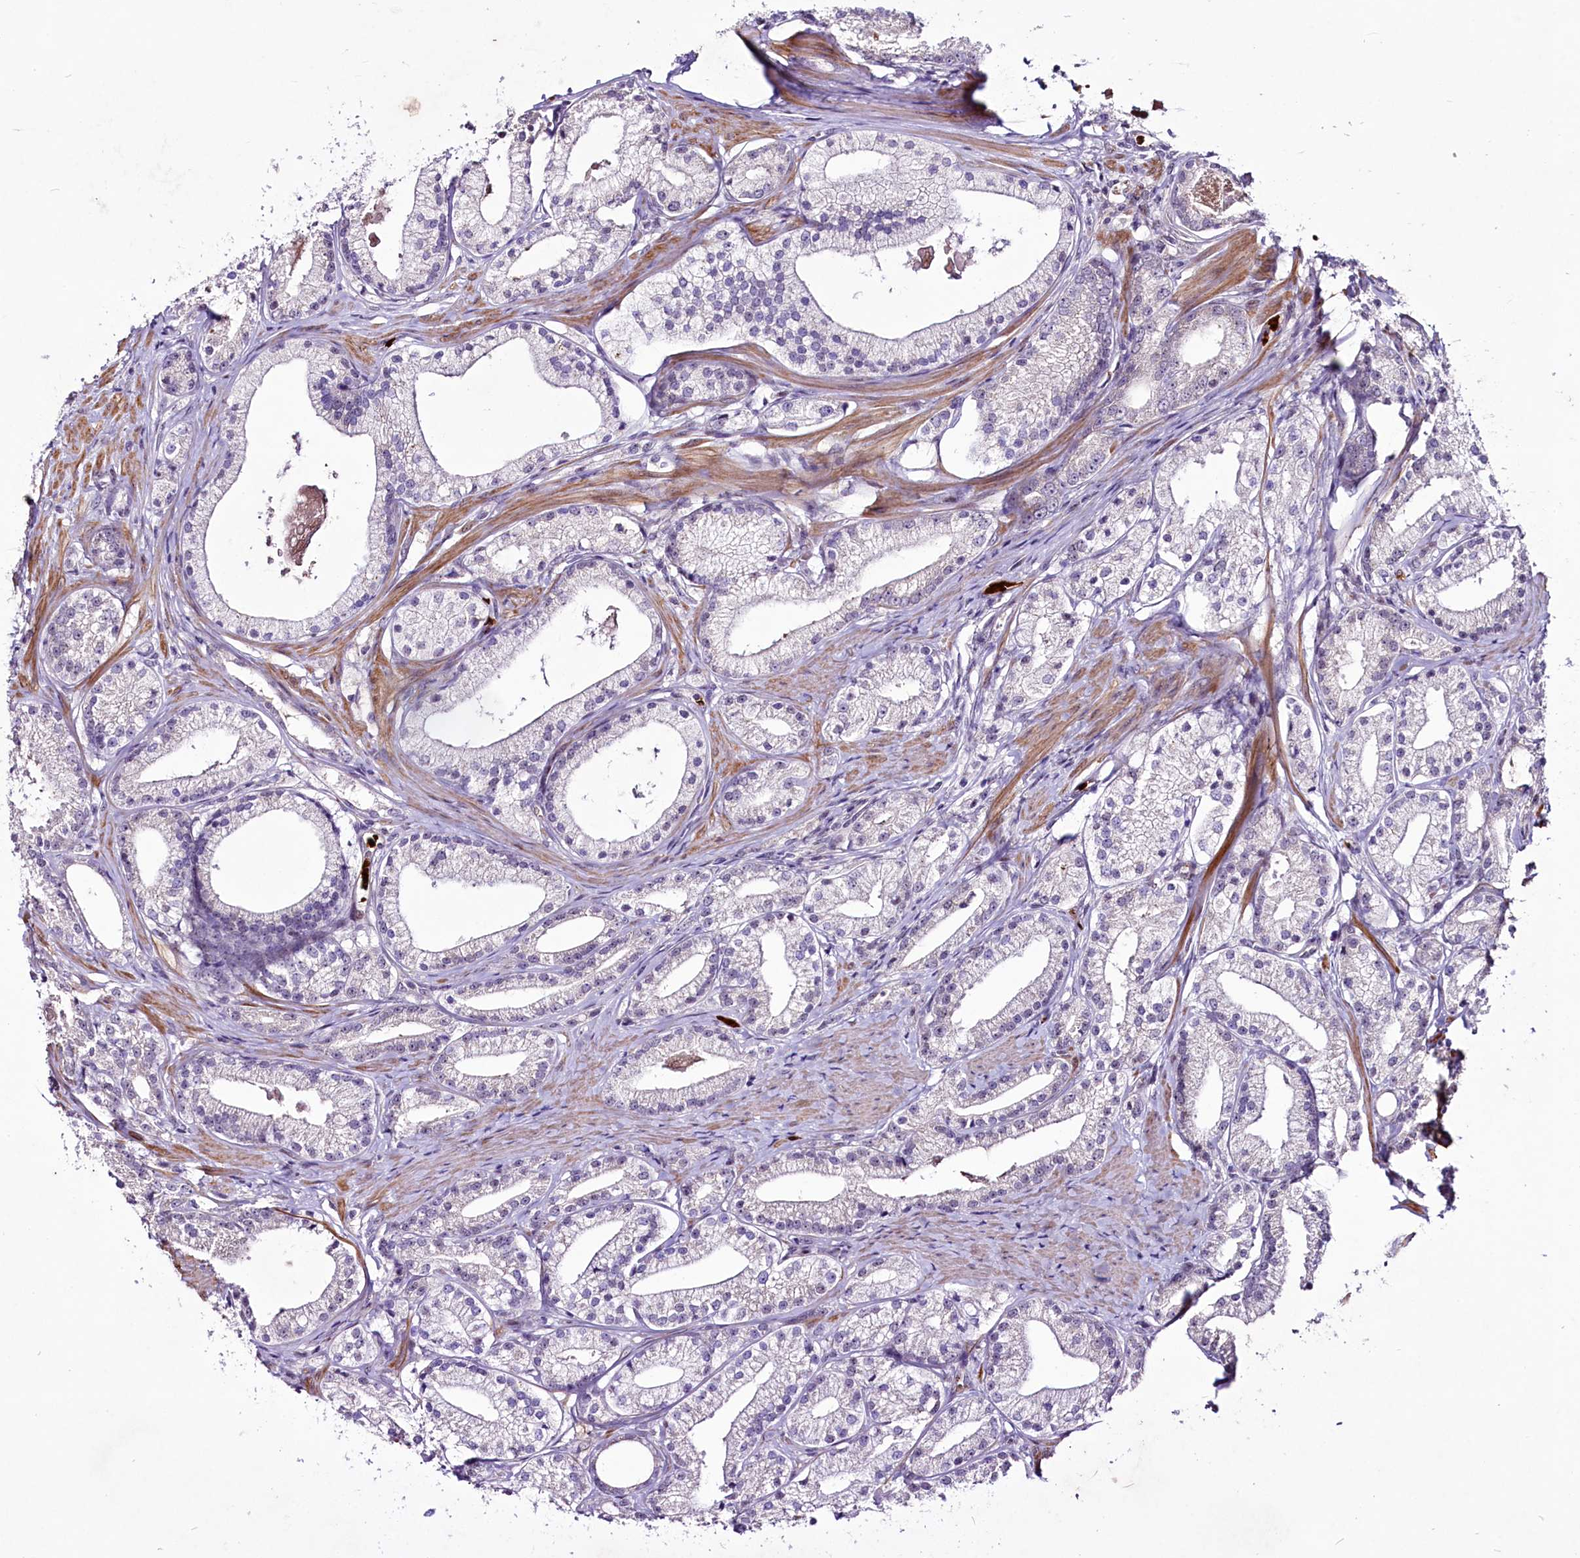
{"staining": {"intensity": "negative", "quantity": "none", "location": "none"}, "tissue": "prostate cancer", "cell_type": "Tumor cells", "image_type": "cancer", "snomed": [{"axis": "morphology", "description": "Adenocarcinoma, Low grade"}, {"axis": "topography", "description": "Prostate"}], "caption": "The histopathology image exhibits no significant expression in tumor cells of prostate low-grade adenocarcinoma. (DAB IHC, high magnification).", "gene": "SUSD3", "patient": {"sex": "male", "age": 57}}